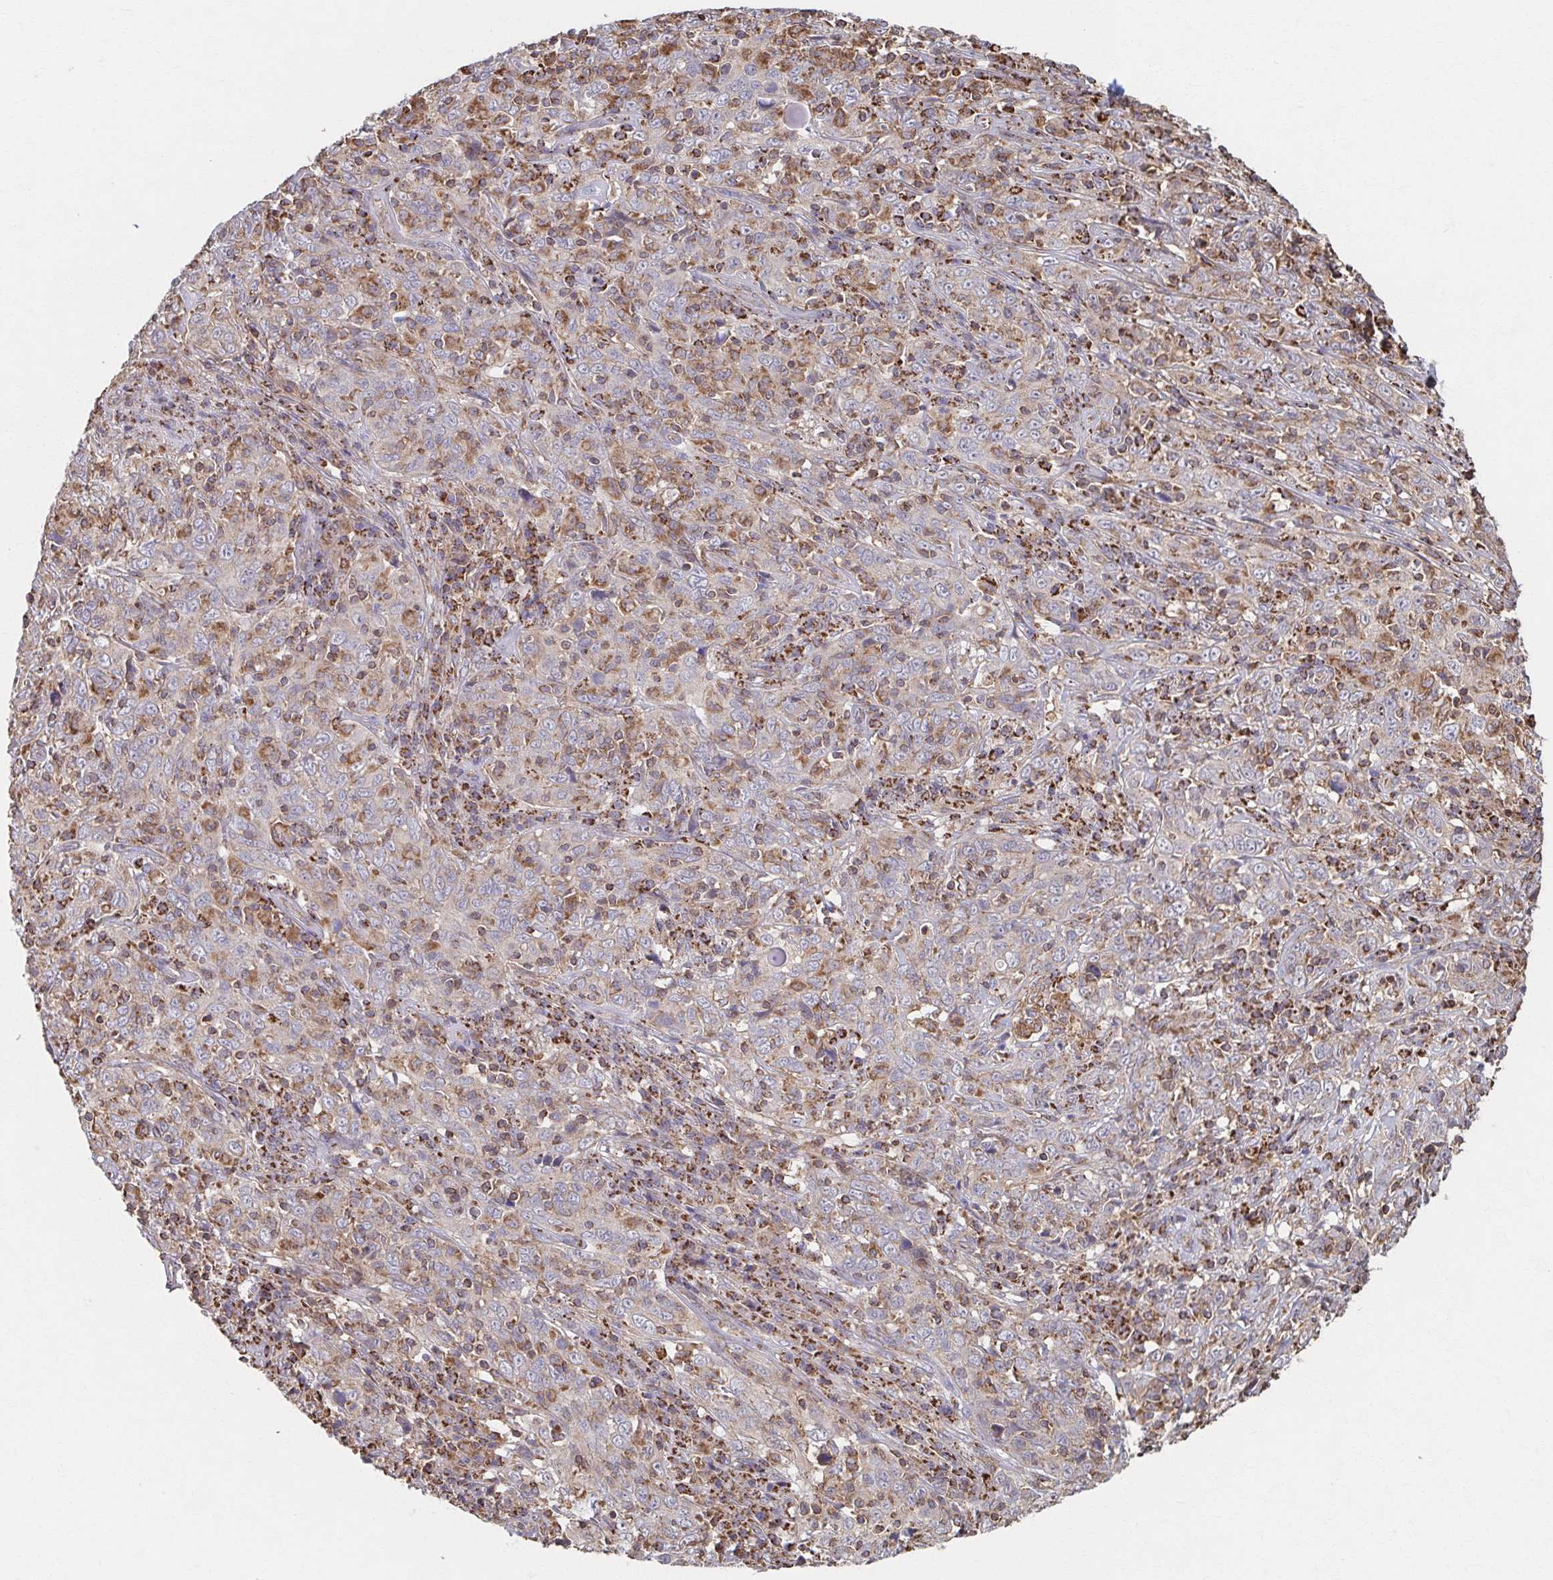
{"staining": {"intensity": "negative", "quantity": "none", "location": "none"}, "tissue": "cervical cancer", "cell_type": "Tumor cells", "image_type": "cancer", "snomed": [{"axis": "morphology", "description": "Squamous cell carcinoma, NOS"}, {"axis": "topography", "description": "Cervix"}], "caption": "Cervical cancer was stained to show a protein in brown. There is no significant expression in tumor cells.", "gene": "KLHL34", "patient": {"sex": "female", "age": 46}}